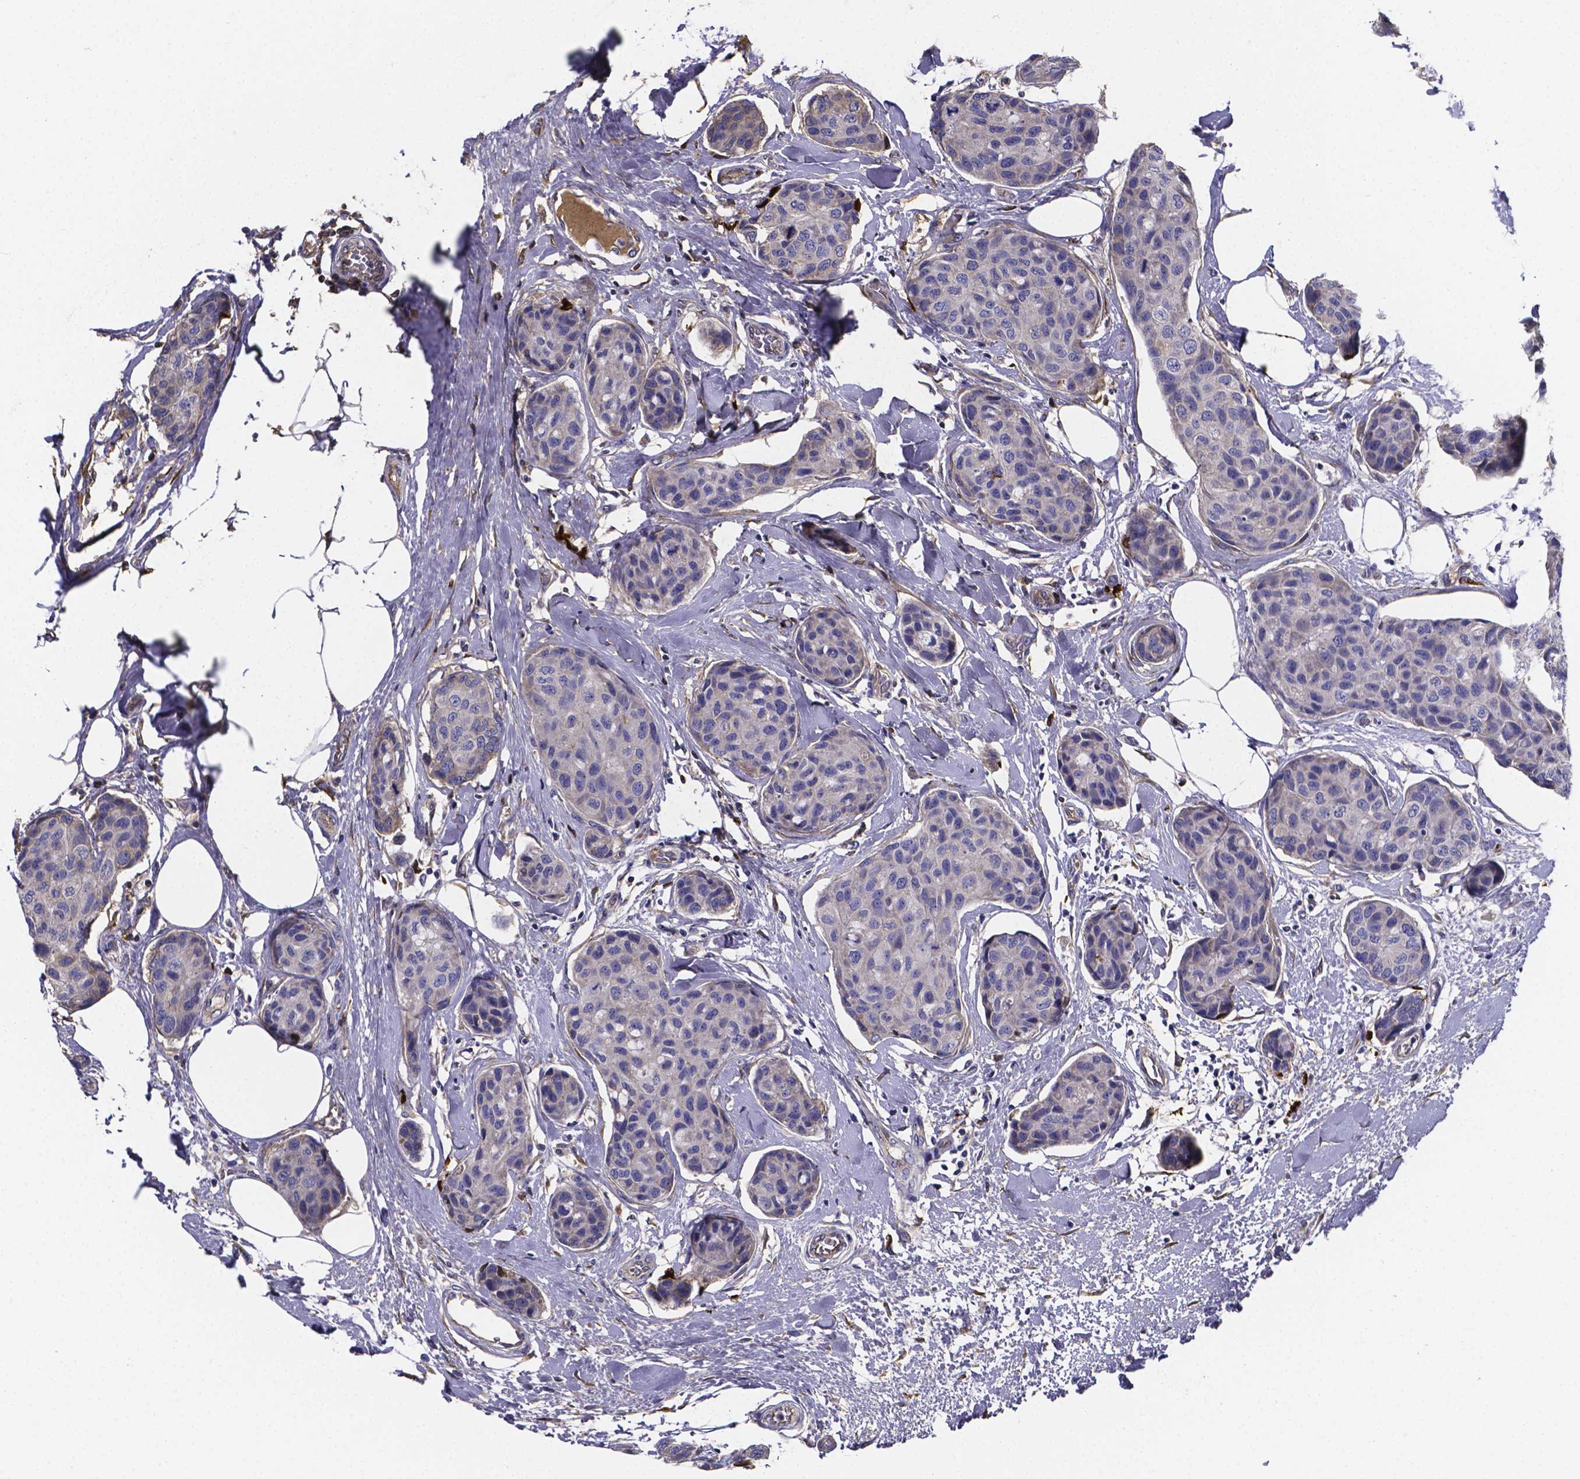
{"staining": {"intensity": "negative", "quantity": "none", "location": "none"}, "tissue": "breast cancer", "cell_type": "Tumor cells", "image_type": "cancer", "snomed": [{"axis": "morphology", "description": "Duct carcinoma"}, {"axis": "topography", "description": "Breast"}], "caption": "The immunohistochemistry (IHC) image has no significant expression in tumor cells of breast cancer (intraductal carcinoma) tissue.", "gene": "SFRP4", "patient": {"sex": "female", "age": 80}}